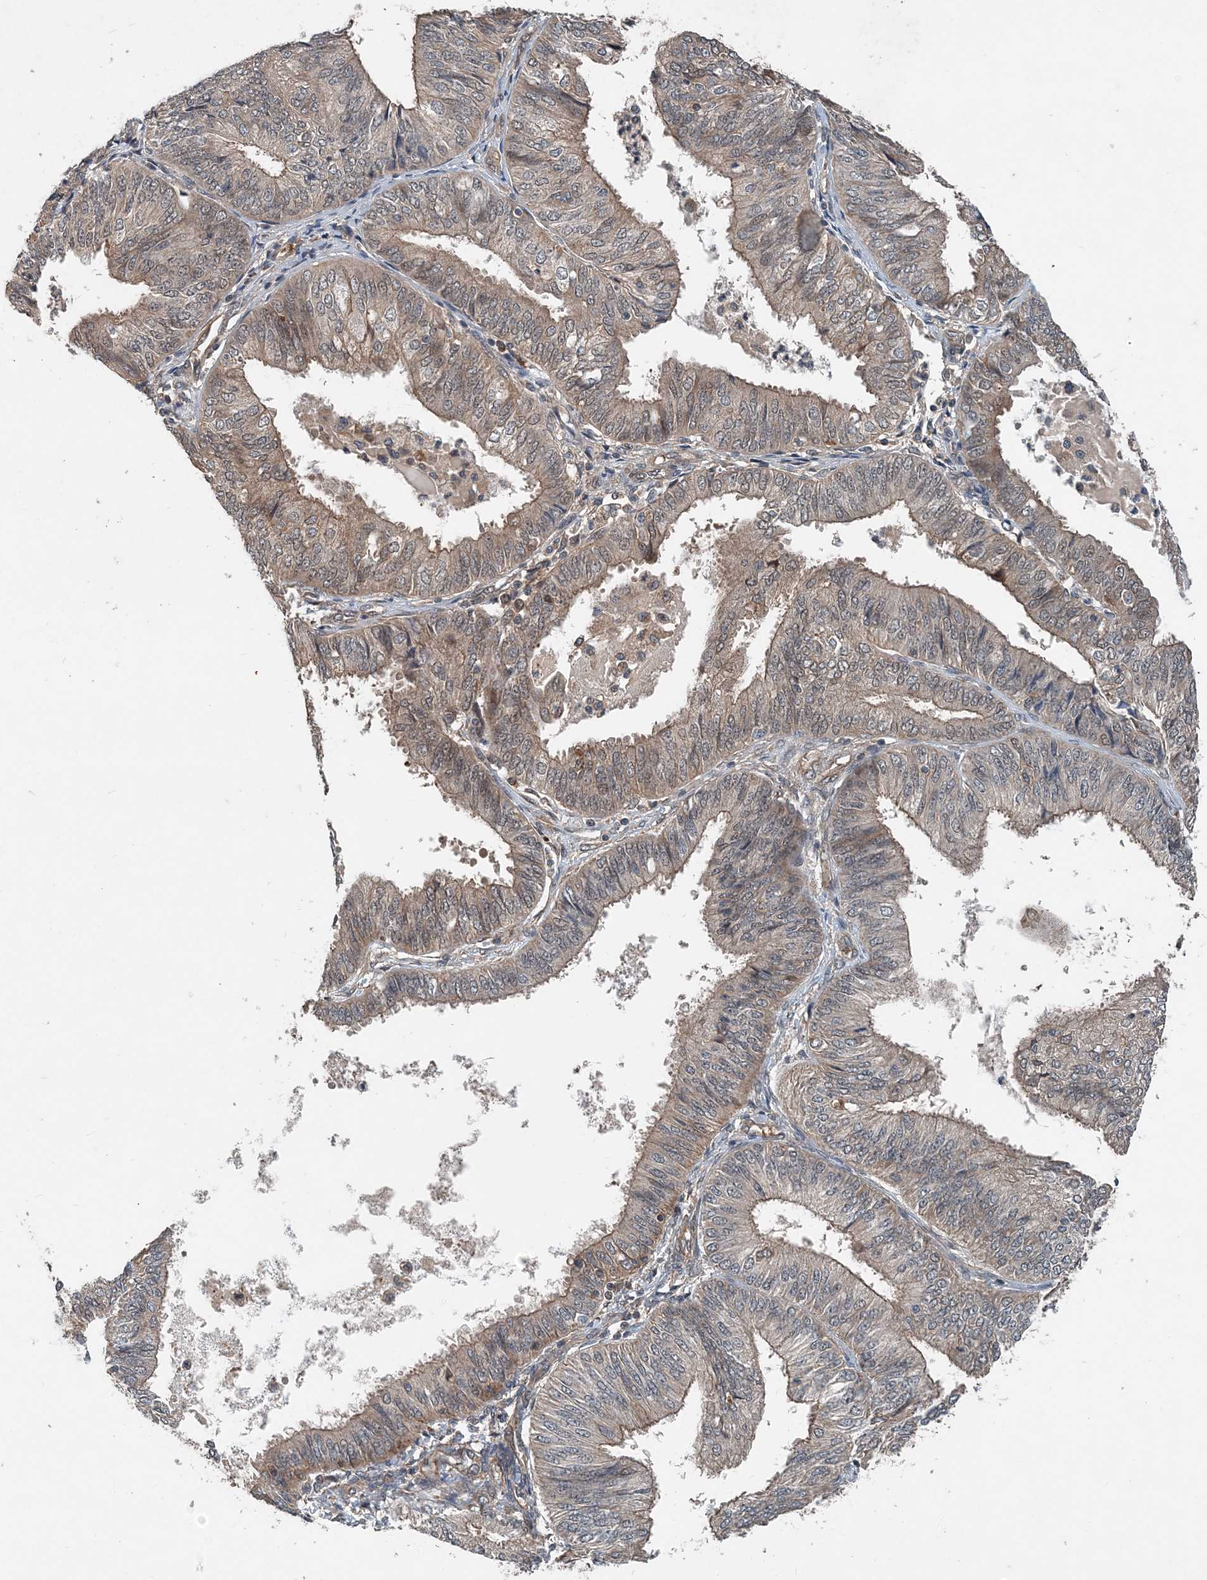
{"staining": {"intensity": "weak", "quantity": "25%-75%", "location": "cytoplasmic/membranous"}, "tissue": "endometrial cancer", "cell_type": "Tumor cells", "image_type": "cancer", "snomed": [{"axis": "morphology", "description": "Adenocarcinoma, NOS"}, {"axis": "topography", "description": "Endometrium"}], "caption": "Immunohistochemical staining of endometrial cancer reveals low levels of weak cytoplasmic/membranous positivity in approximately 25%-75% of tumor cells.", "gene": "SMPD3", "patient": {"sex": "female", "age": 58}}